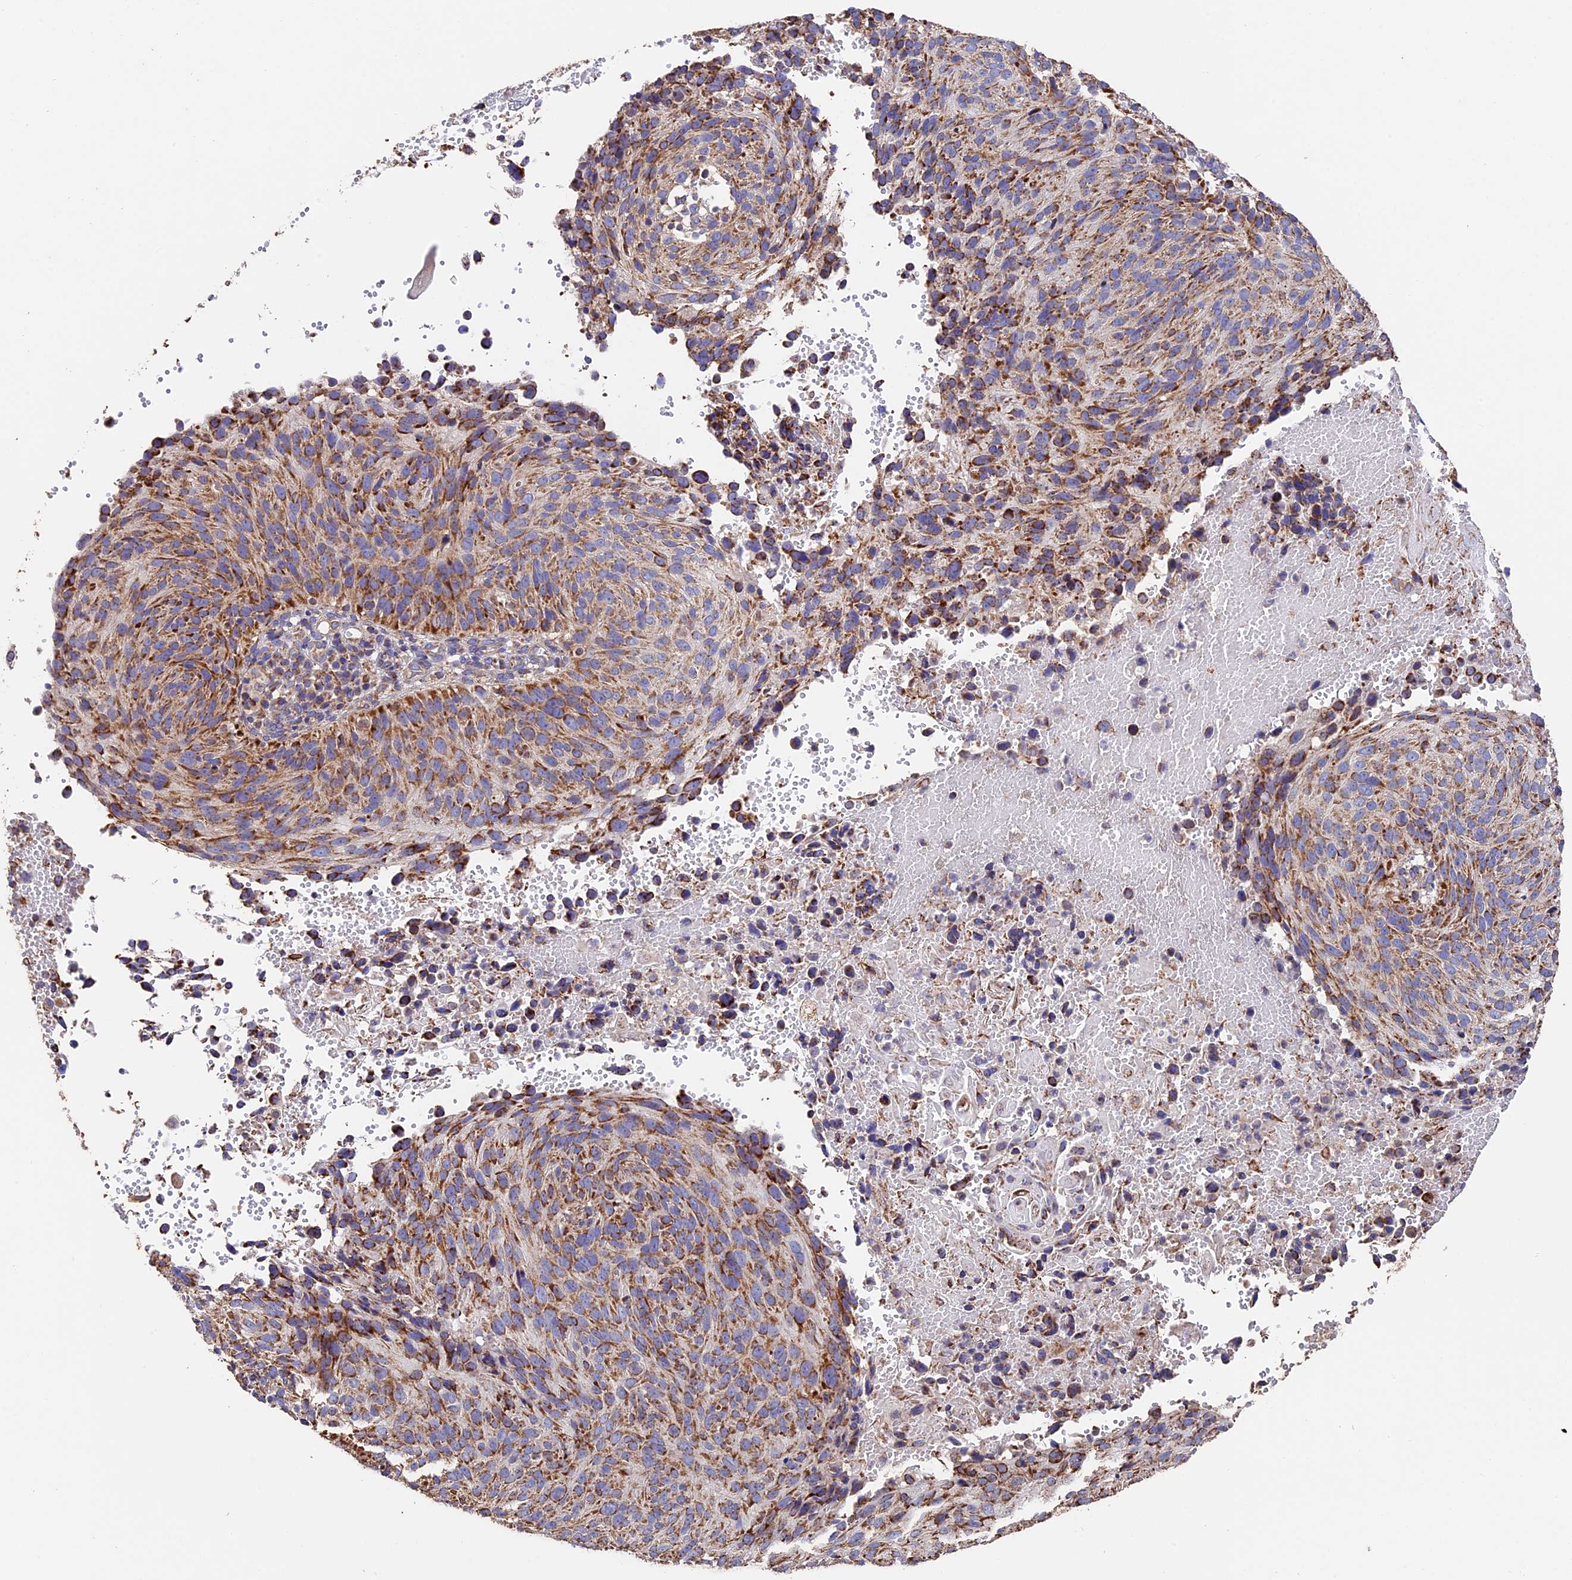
{"staining": {"intensity": "strong", "quantity": "25%-75%", "location": "cytoplasmic/membranous"}, "tissue": "cervical cancer", "cell_type": "Tumor cells", "image_type": "cancer", "snomed": [{"axis": "morphology", "description": "Squamous cell carcinoma, NOS"}, {"axis": "topography", "description": "Cervix"}], "caption": "Strong cytoplasmic/membranous staining for a protein is seen in approximately 25%-75% of tumor cells of squamous cell carcinoma (cervical) using immunohistochemistry (IHC).", "gene": "ADAT1", "patient": {"sex": "female", "age": 74}}